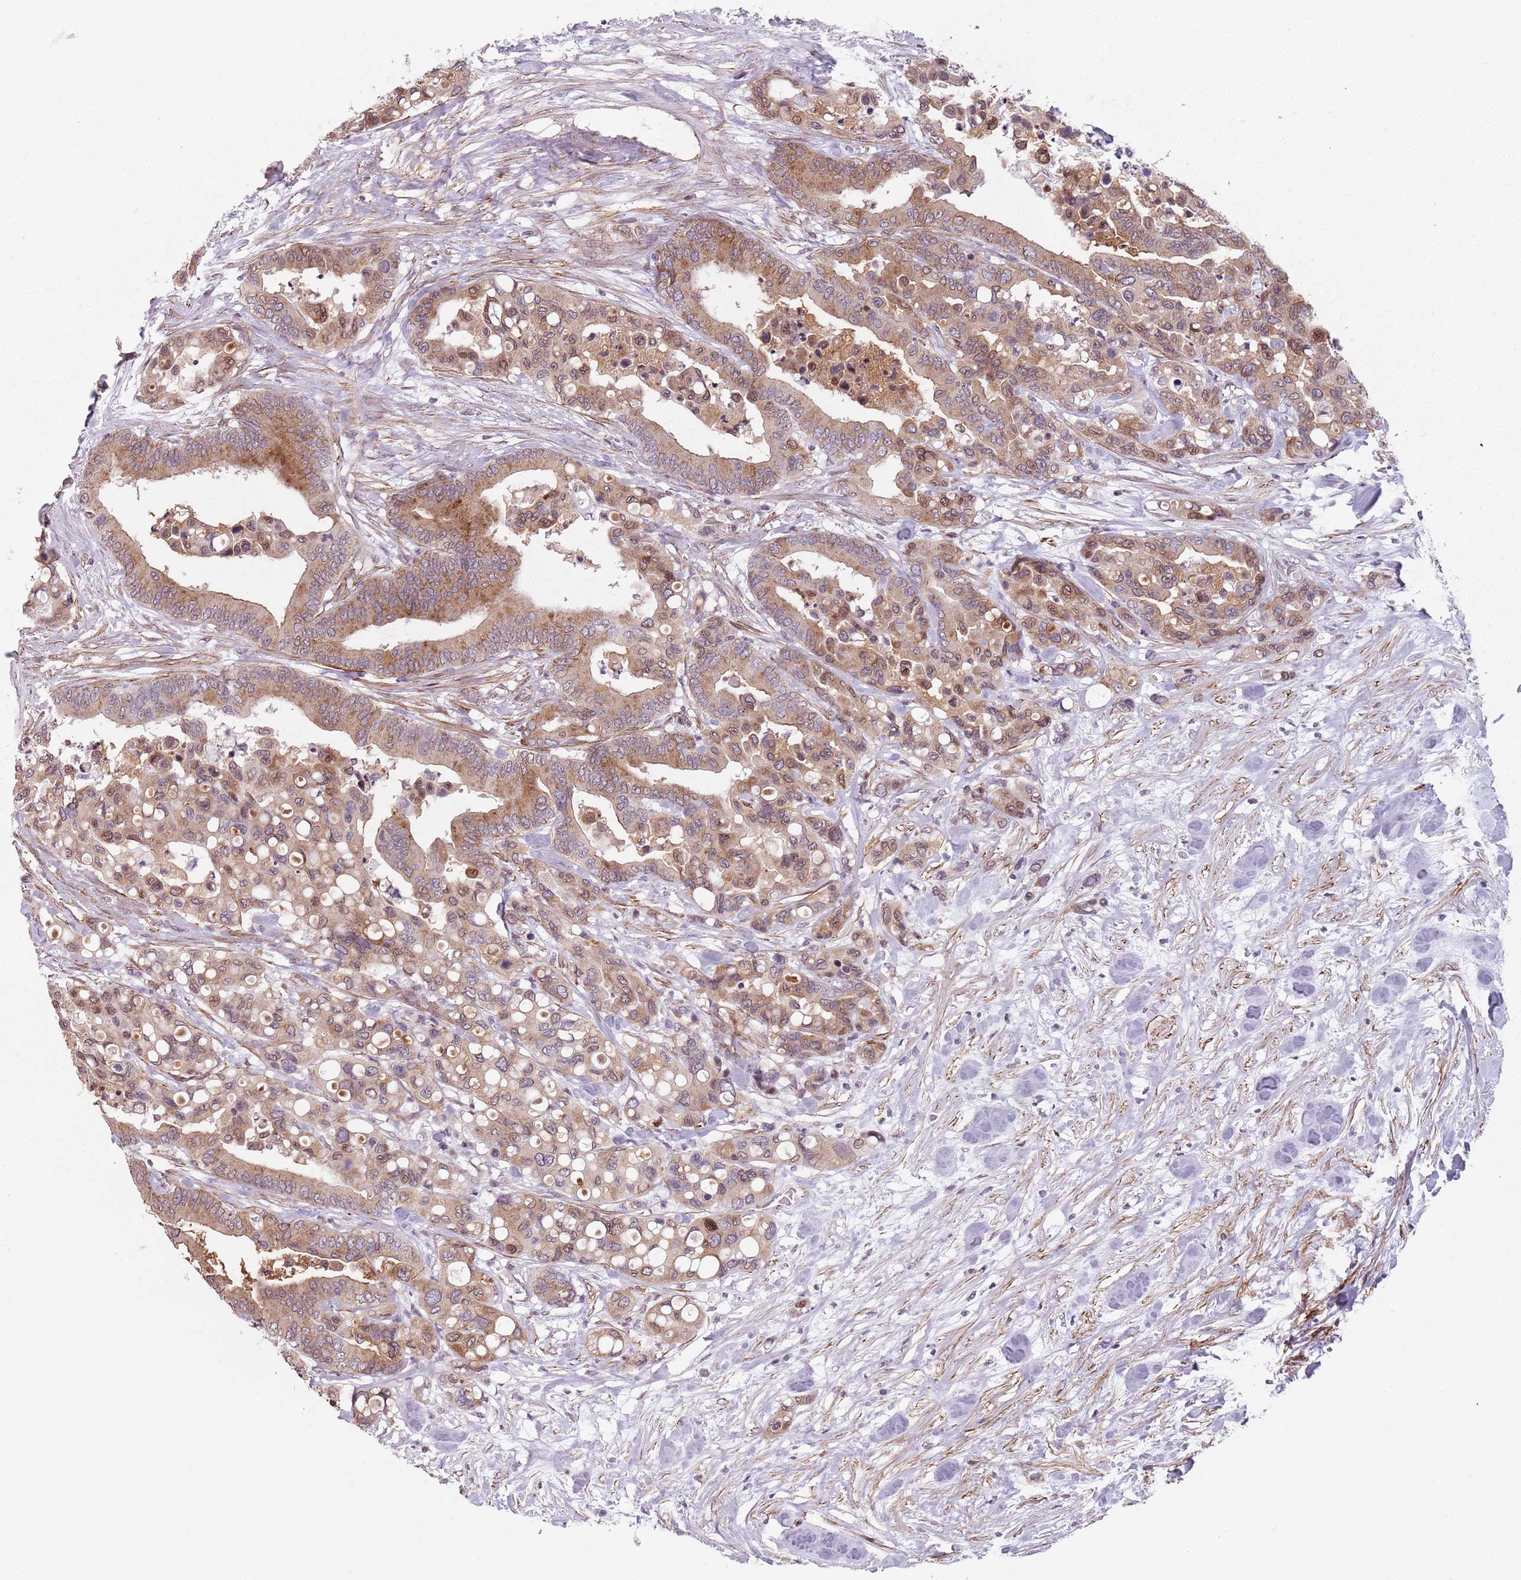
{"staining": {"intensity": "moderate", "quantity": ">75%", "location": "cytoplasmic/membranous"}, "tissue": "colorectal cancer", "cell_type": "Tumor cells", "image_type": "cancer", "snomed": [{"axis": "morphology", "description": "Adenocarcinoma, NOS"}, {"axis": "topography", "description": "Colon"}], "caption": "Moderate cytoplasmic/membranous staining for a protein is seen in about >75% of tumor cells of colorectal adenocarcinoma using immunohistochemistry (IHC).", "gene": "TMC4", "patient": {"sex": "male", "age": 82}}